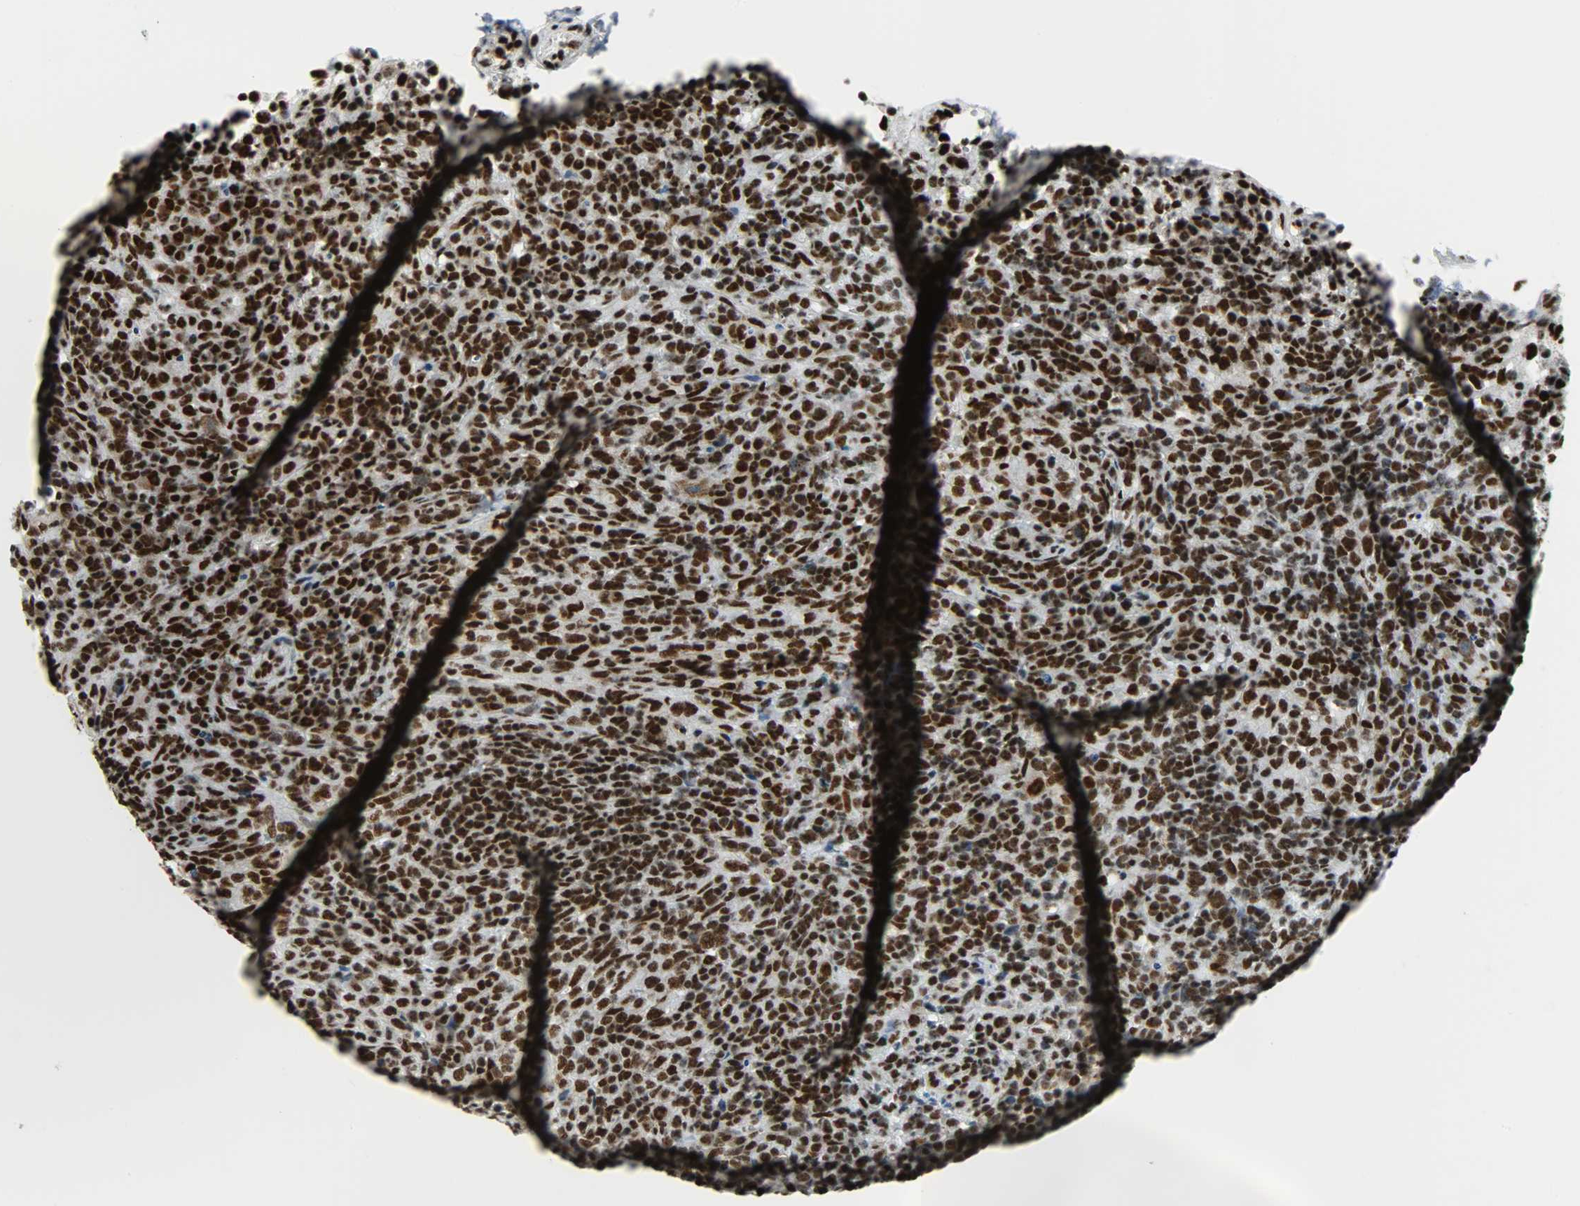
{"staining": {"intensity": "strong", "quantity": ">75%", "location": "nuclear"}, "tissue": "lymphoma", "cell_type": "Tumor cells", "image_type": "cancer", "snomed": [{"axis": "morphology", "description": "Malignant lymphoma, non-Hodgkin's type, High grade"}, {"axis": "topography", "description": "Lymph node"}], "caption": "Brown immunohistochemical staining in human high-grade malignant lymphoma, non-Hodgkin's type exhibits strong nuclear staining in about >75% of tumor cells.", "gene": "SNRPA", "patient": {"sex": "female", "age": 76}}